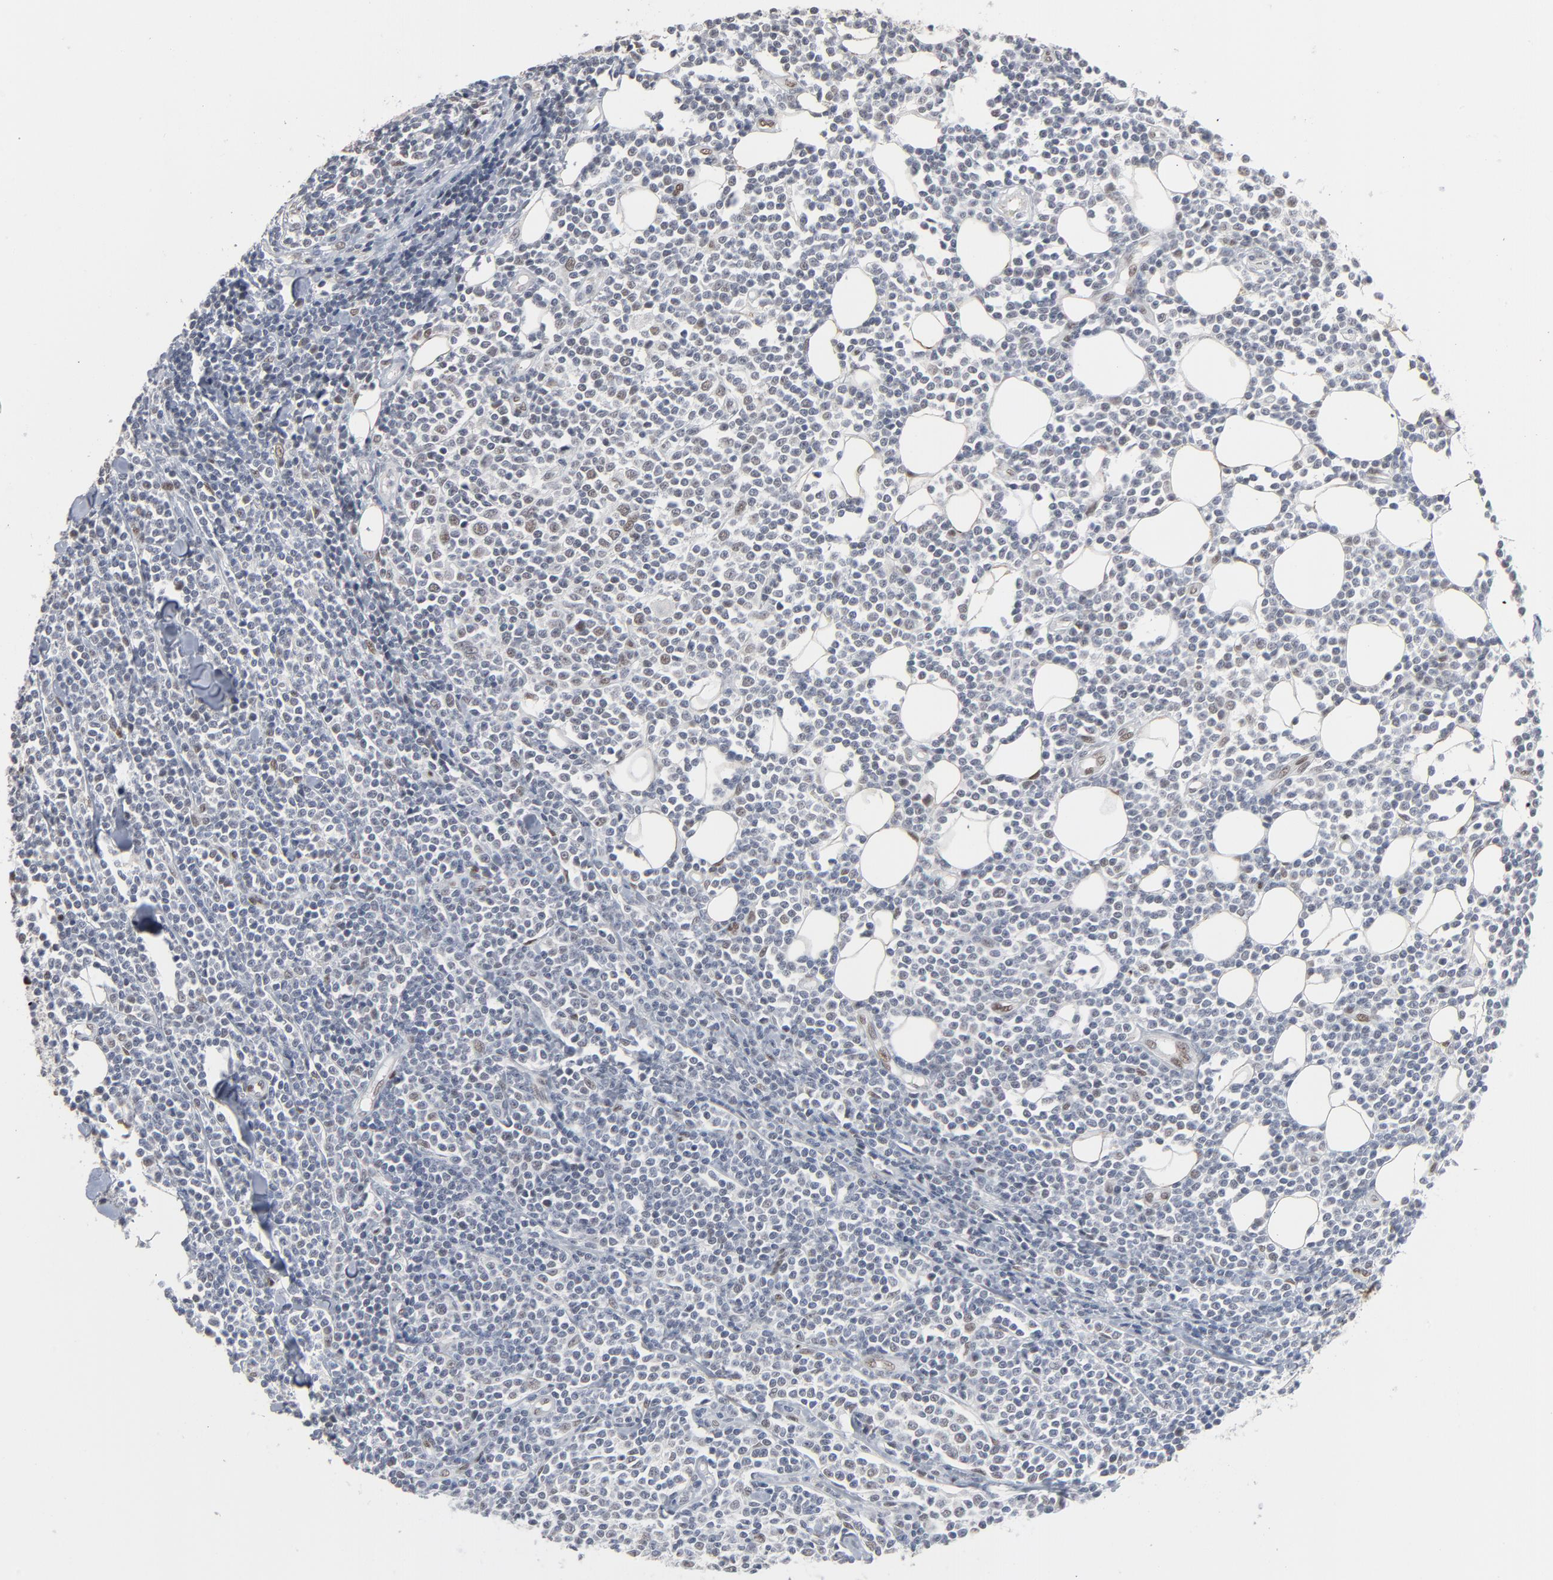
{"staining": {"intensity": "negative", "quantity": "none", "location": "none"}, "tissue": "lymphoma", "cell_type": "Tumor cells", "image_type": "cancer", "snomed": [{"axis": "morphology", "description": "Malignant lymphoma, non-Hodgkin's type, Low grade"}, {"axis": "topography", "description": "Soft tissue"}], "caption": "Tumor cells show no significant positivity in low-grade malignant lymphoma, non-Hodgkin's type.", "gene": "ATF7", "patient": {"sex": "male", "age": 92}}